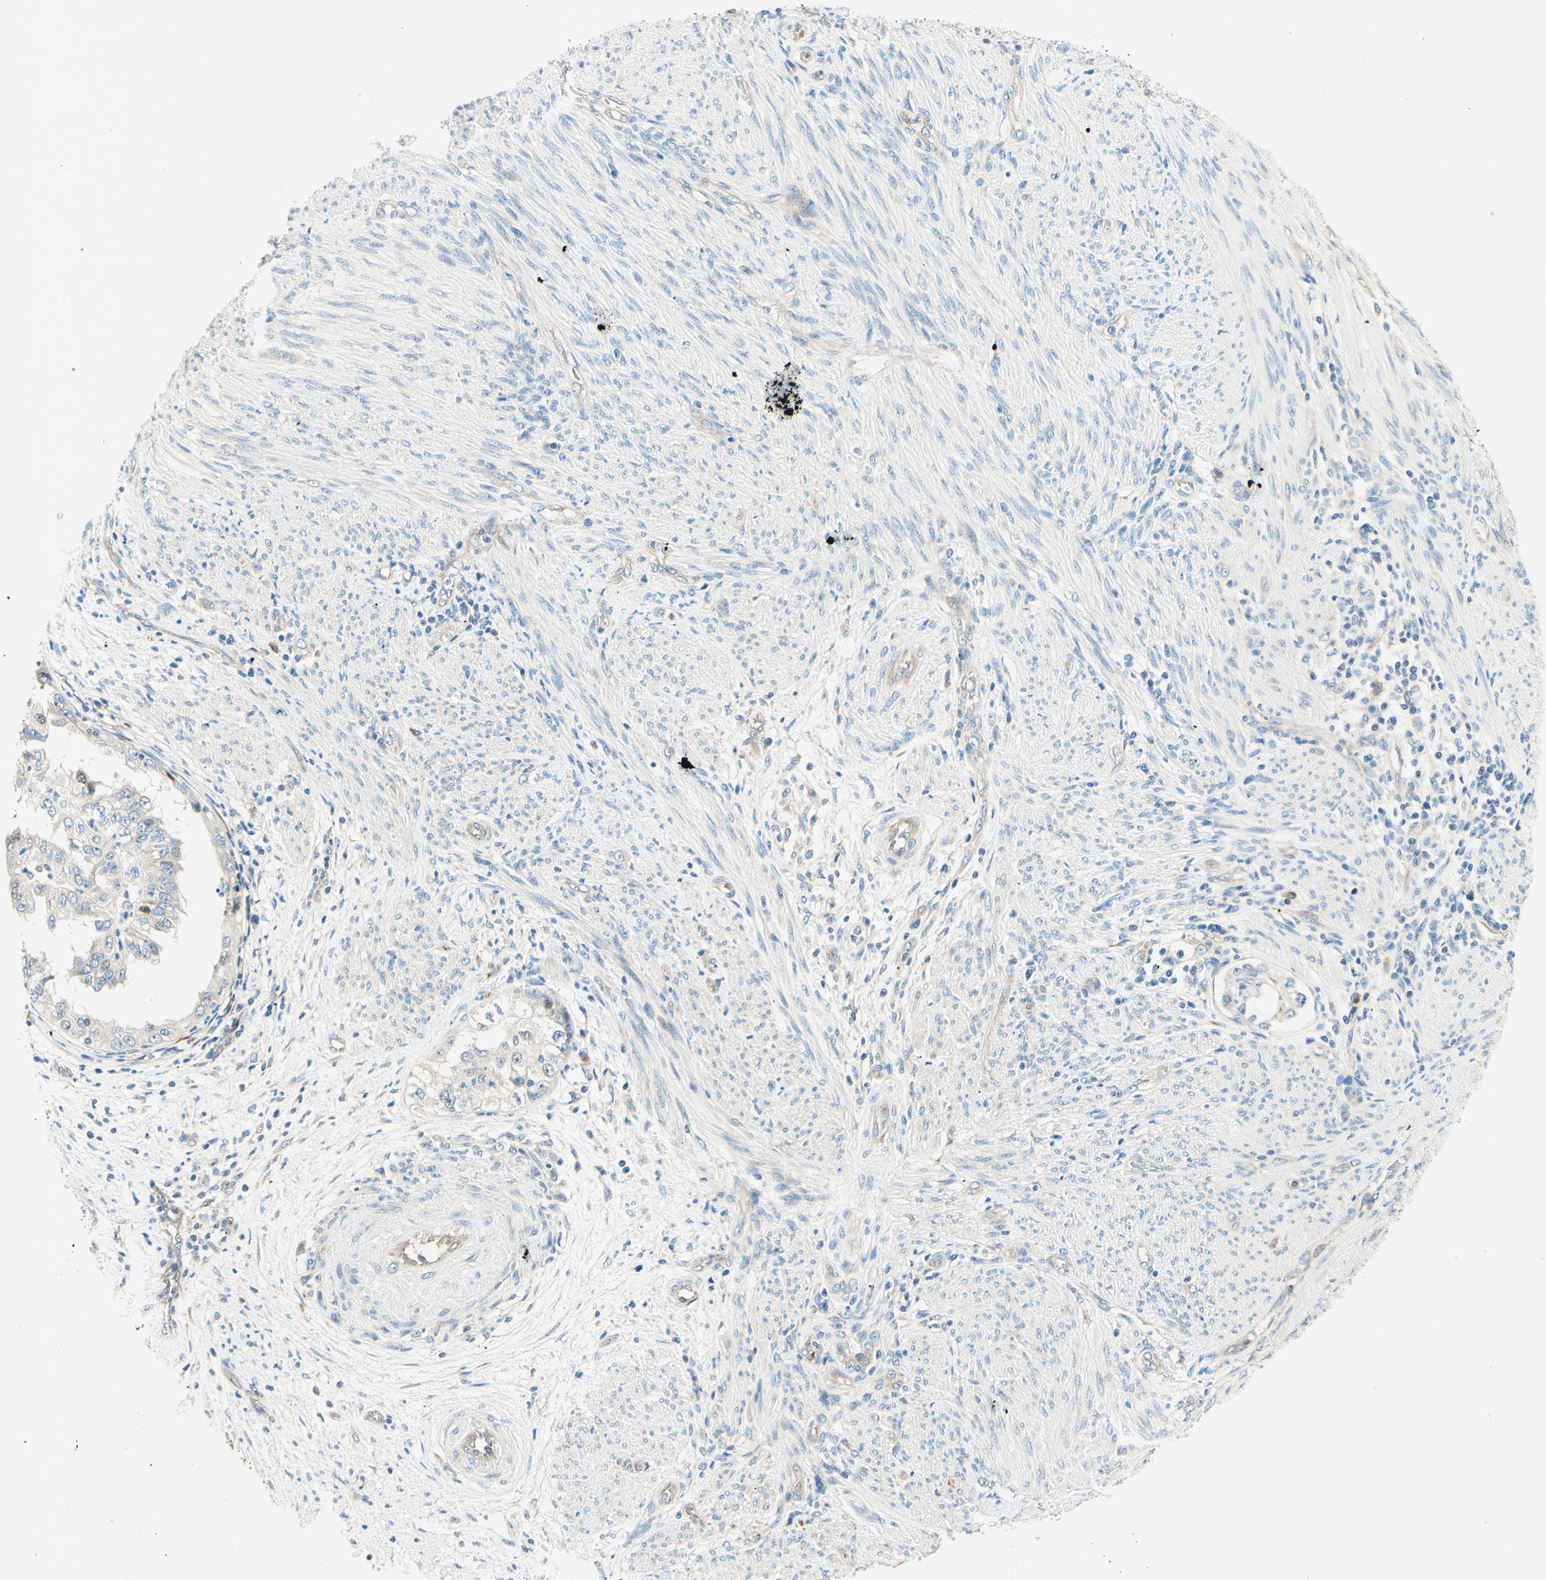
{"staining": {"intensity": "weak", "quantity": "<25%", "location": "cytoplasmic/membranous"}, "tissue": "endometrial cancer", "cell_type": "Tumor cells", "image_type": "cancer", "snomed": [{"axis": "morphology", "description": "Adenocarcinoma, NOS"}, {"axis": "topography", "description": "Endometrium"}], "caption": "This photomicrograph is of endometrial cancer stained with IHC to label a protein in brown with the nuclei are counter-stained blue. There is no positivity in tumor cells.", "gene": "TAOK2", "patient": {"sex": "female", "age": 85}}